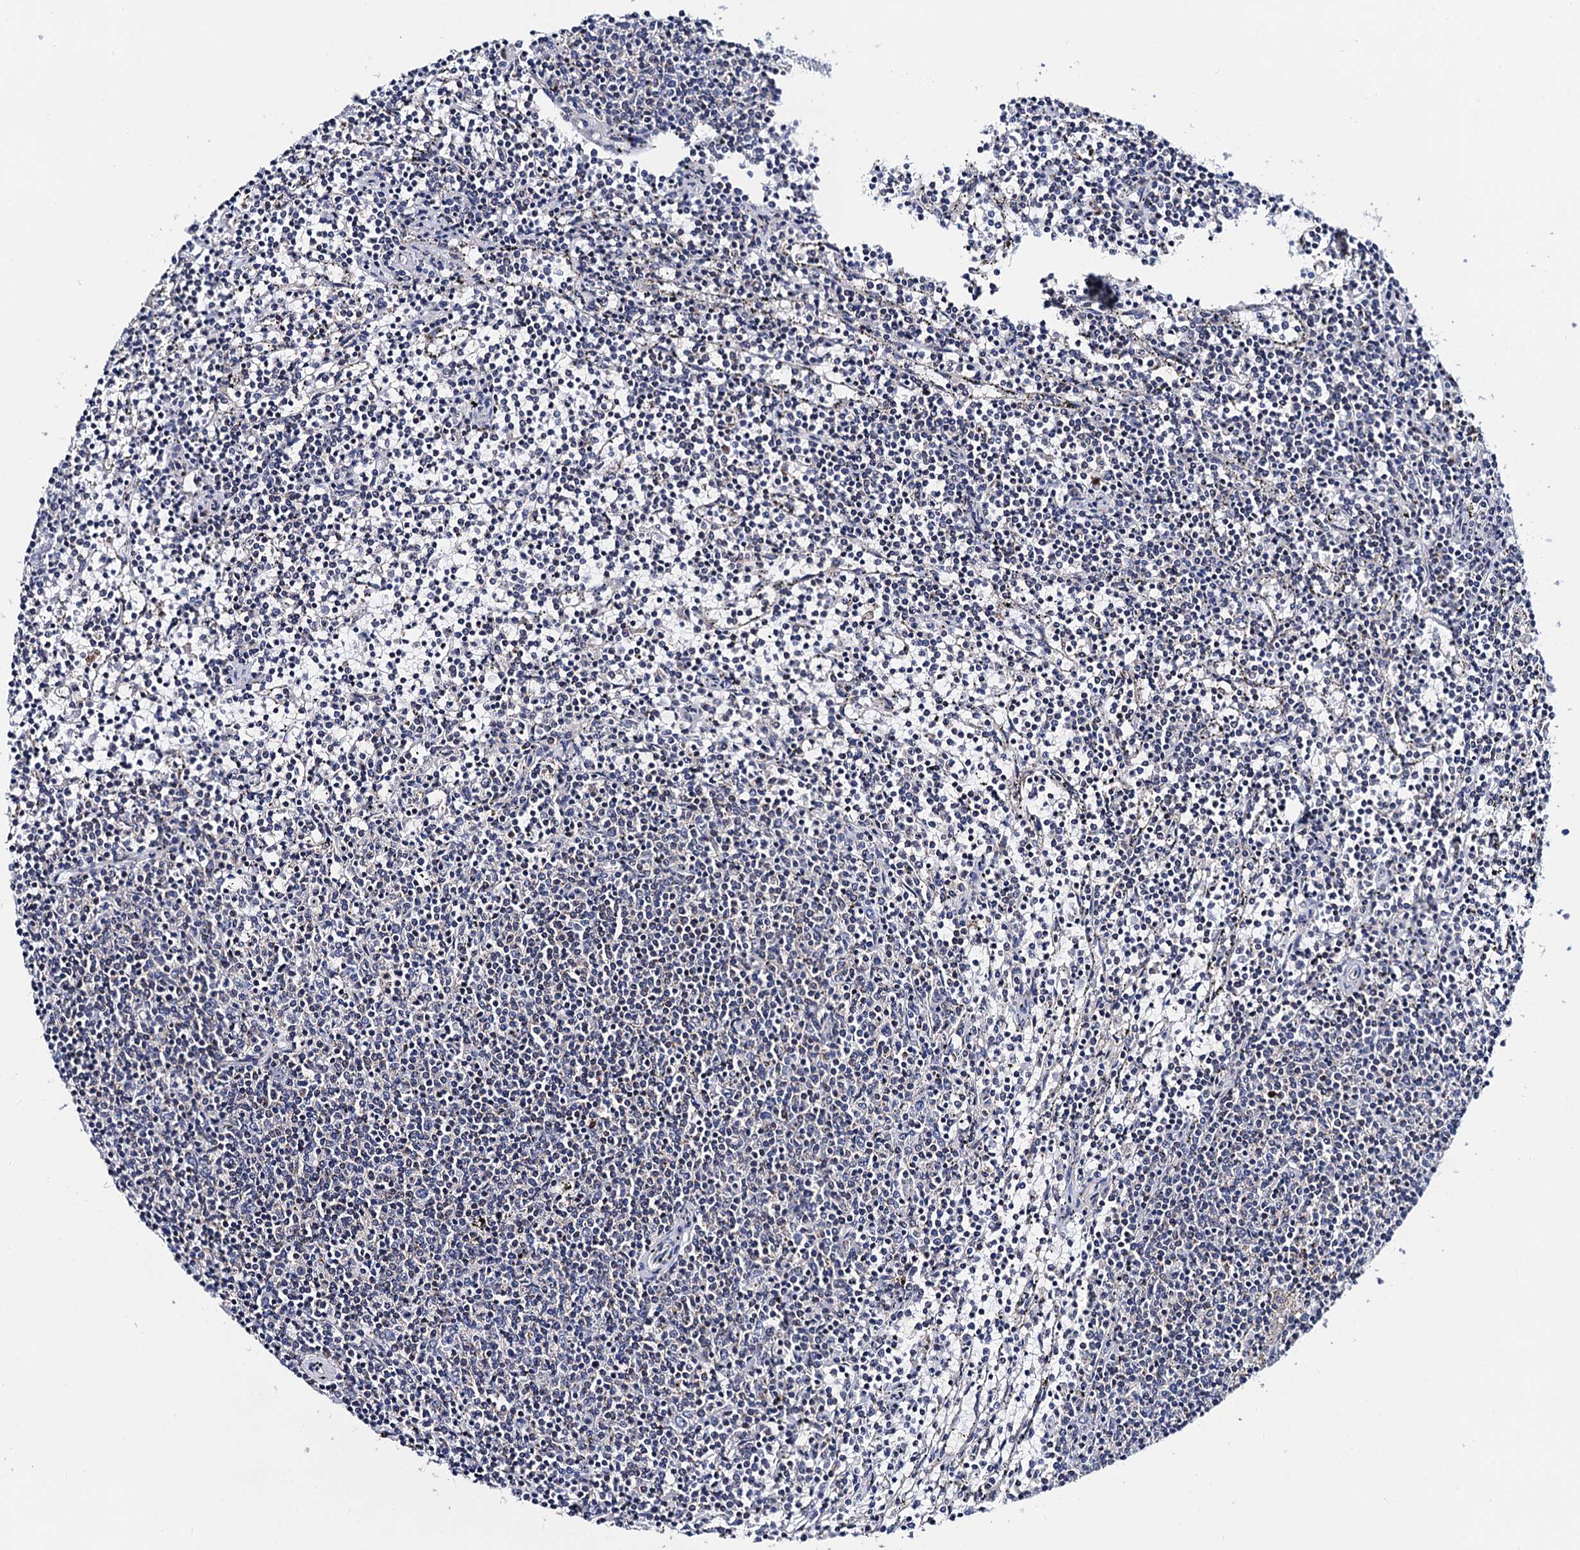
{"staining": {"intensity": "negative", "quantity": "none", "location": "none"}, "tissue": "lymphoma", "cell_type": "Tumor cells", "image_type": "cancer", "snomed": [{"axis": "morphology", "description": "Malignant lymphoma, non-Hodgkin's type, Low grade"}, {"axis": "topography", "description": "Spleen"}], "caption": "Tumor cells are negative for brown protein staining in lymphoma.", "gene": "ACADSB", "patient": {"sex": "female", "age": 50}}